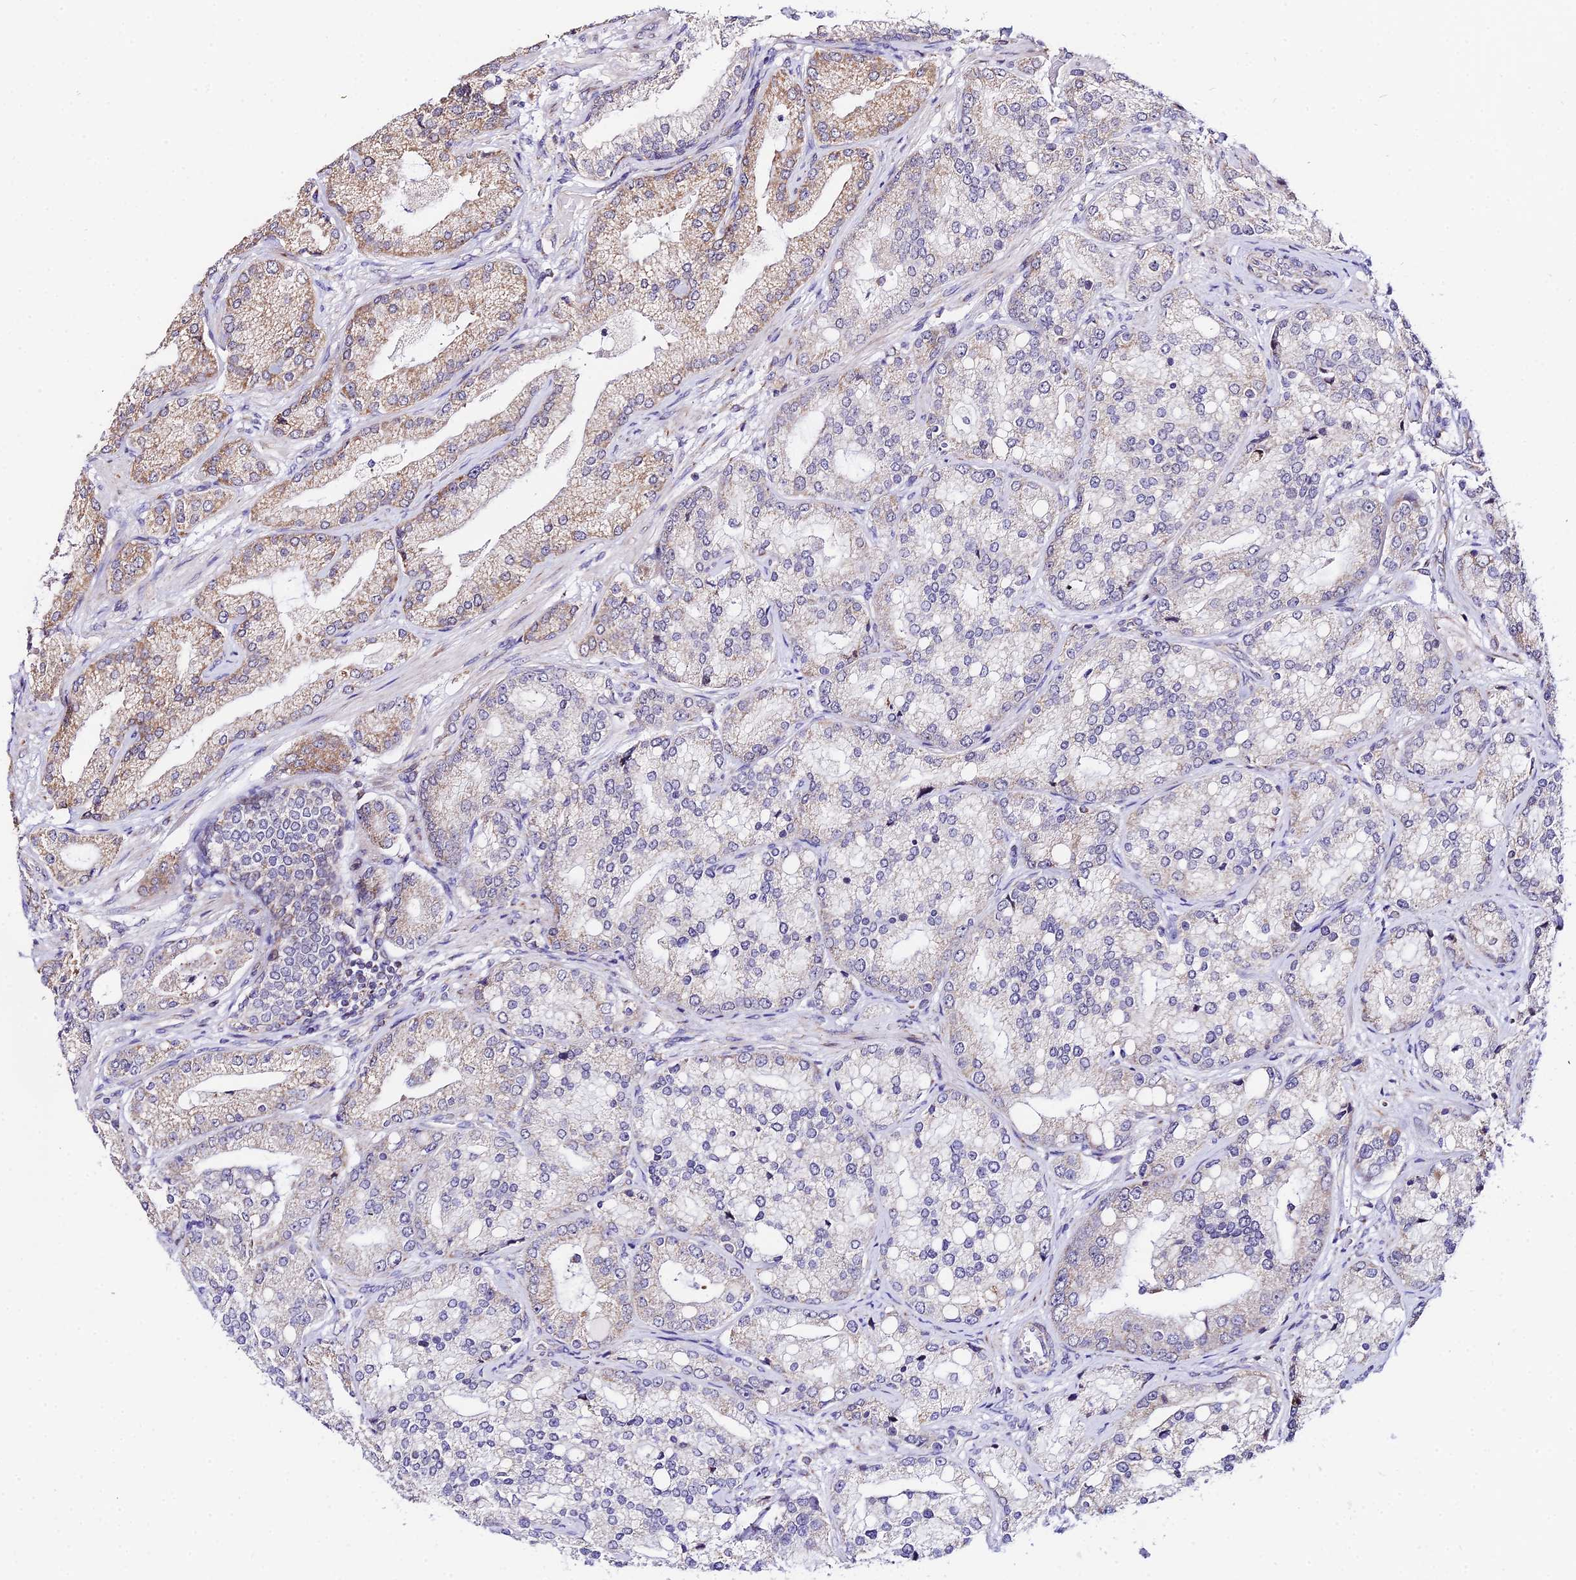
{"staining": {"intensity": "weak", "quantity": "25%-75%", "location": "cytoplasmic/membranous"}, "tissue": "prostate cancer", "cell_type": "Tumor cells", "image_type": "cancer", "snomed": [{"axis": "morphology", "description": "Adenocarcinoma, High grade"}, {"axis": "topography", "description": "Prostate"}], "caption": "A low amount of weak cytoplasmic/membranous positivity is present in about 25%-75% of tumor cells in prostate adenocarcinoma (high-grade) tissue.", "gene": "ATP5PB", "patient": {"sex": "male", "age": 71}}